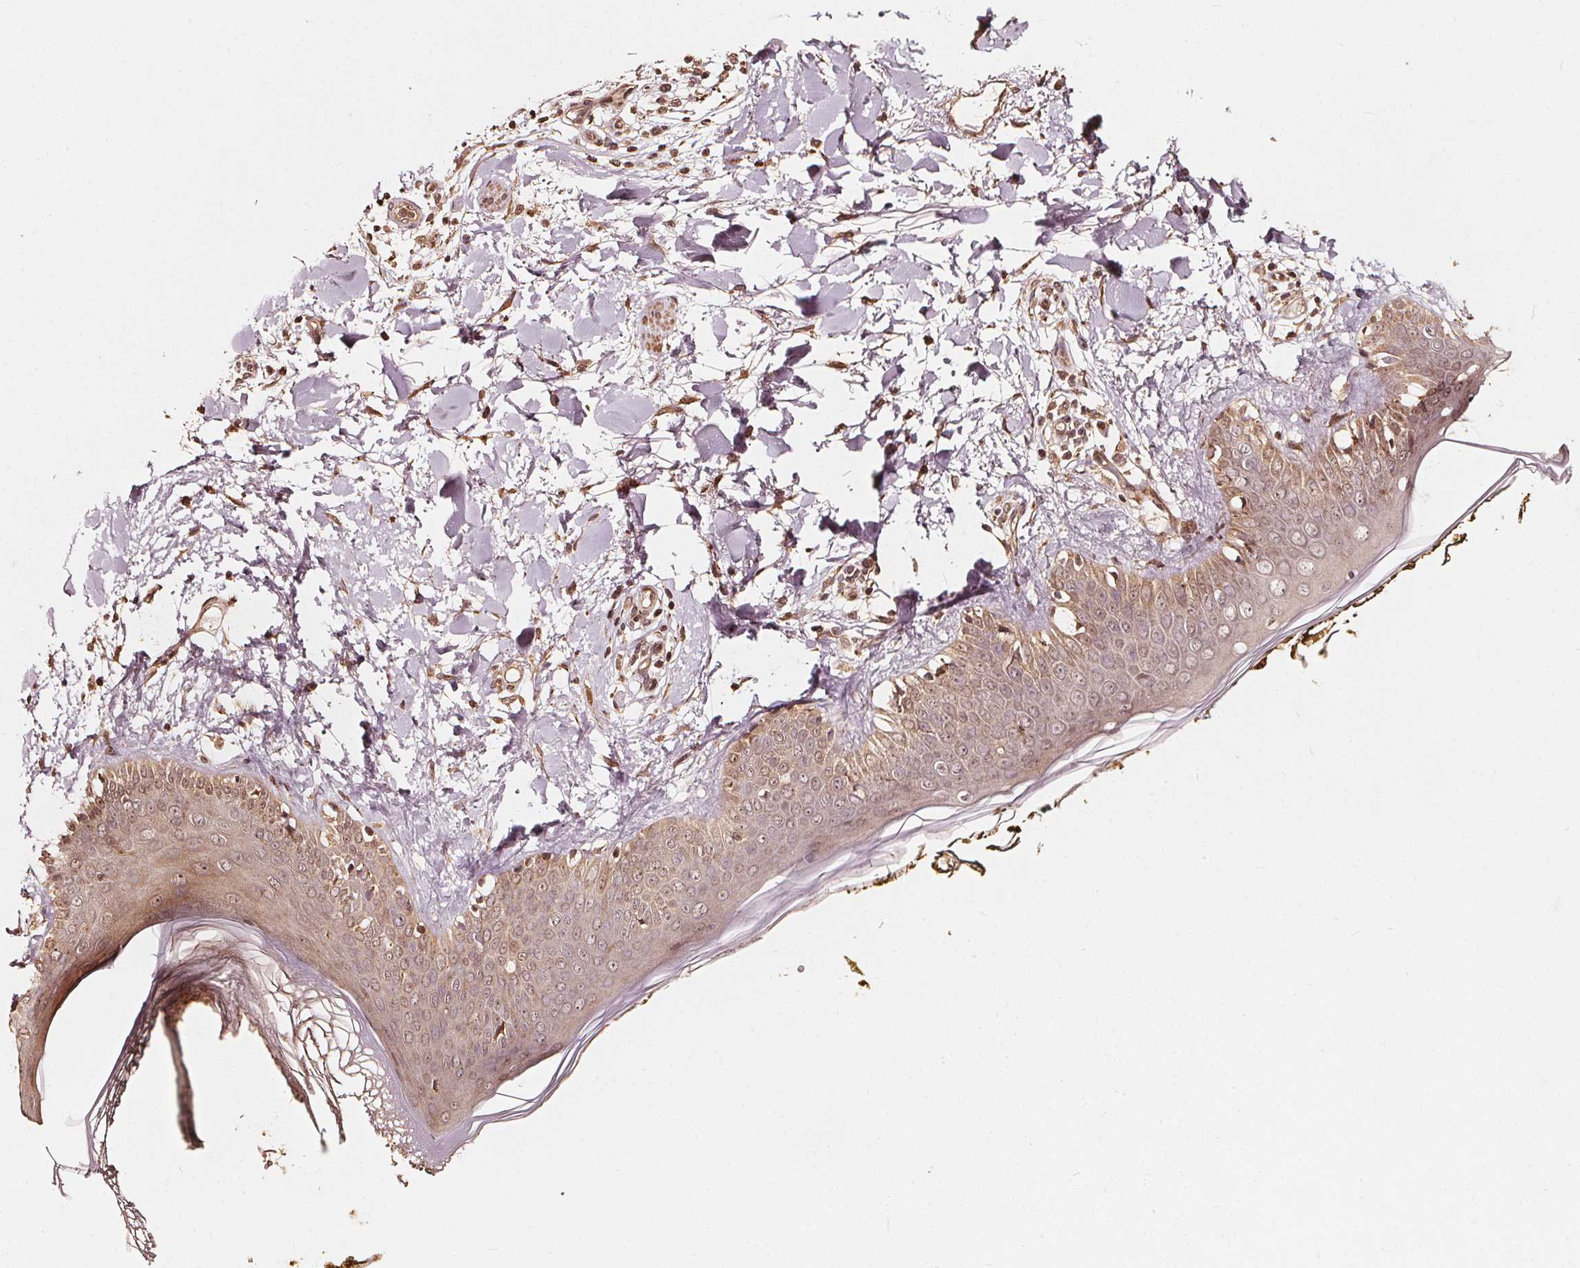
{"staining": {"intensity": "moderate", "quantity": ">75%", "location": "cytoplasmic/membranous,nuclear"}, "tissue": "skin", "cell_type": "Fibroblasts", "image_type": "normal", "snomed": [{"axis": "morphology", "description": "Normal tissue, NOS"}, {"axis": "topography", "description": "Skin"}], "caption": "Moderate cytoplasmic/membranous,nuclear protein positivity is seen in approximately >75% of fibroblasts in skin.", "gene": "NPC1", "patient": {"sex": "female", "age": 34}}